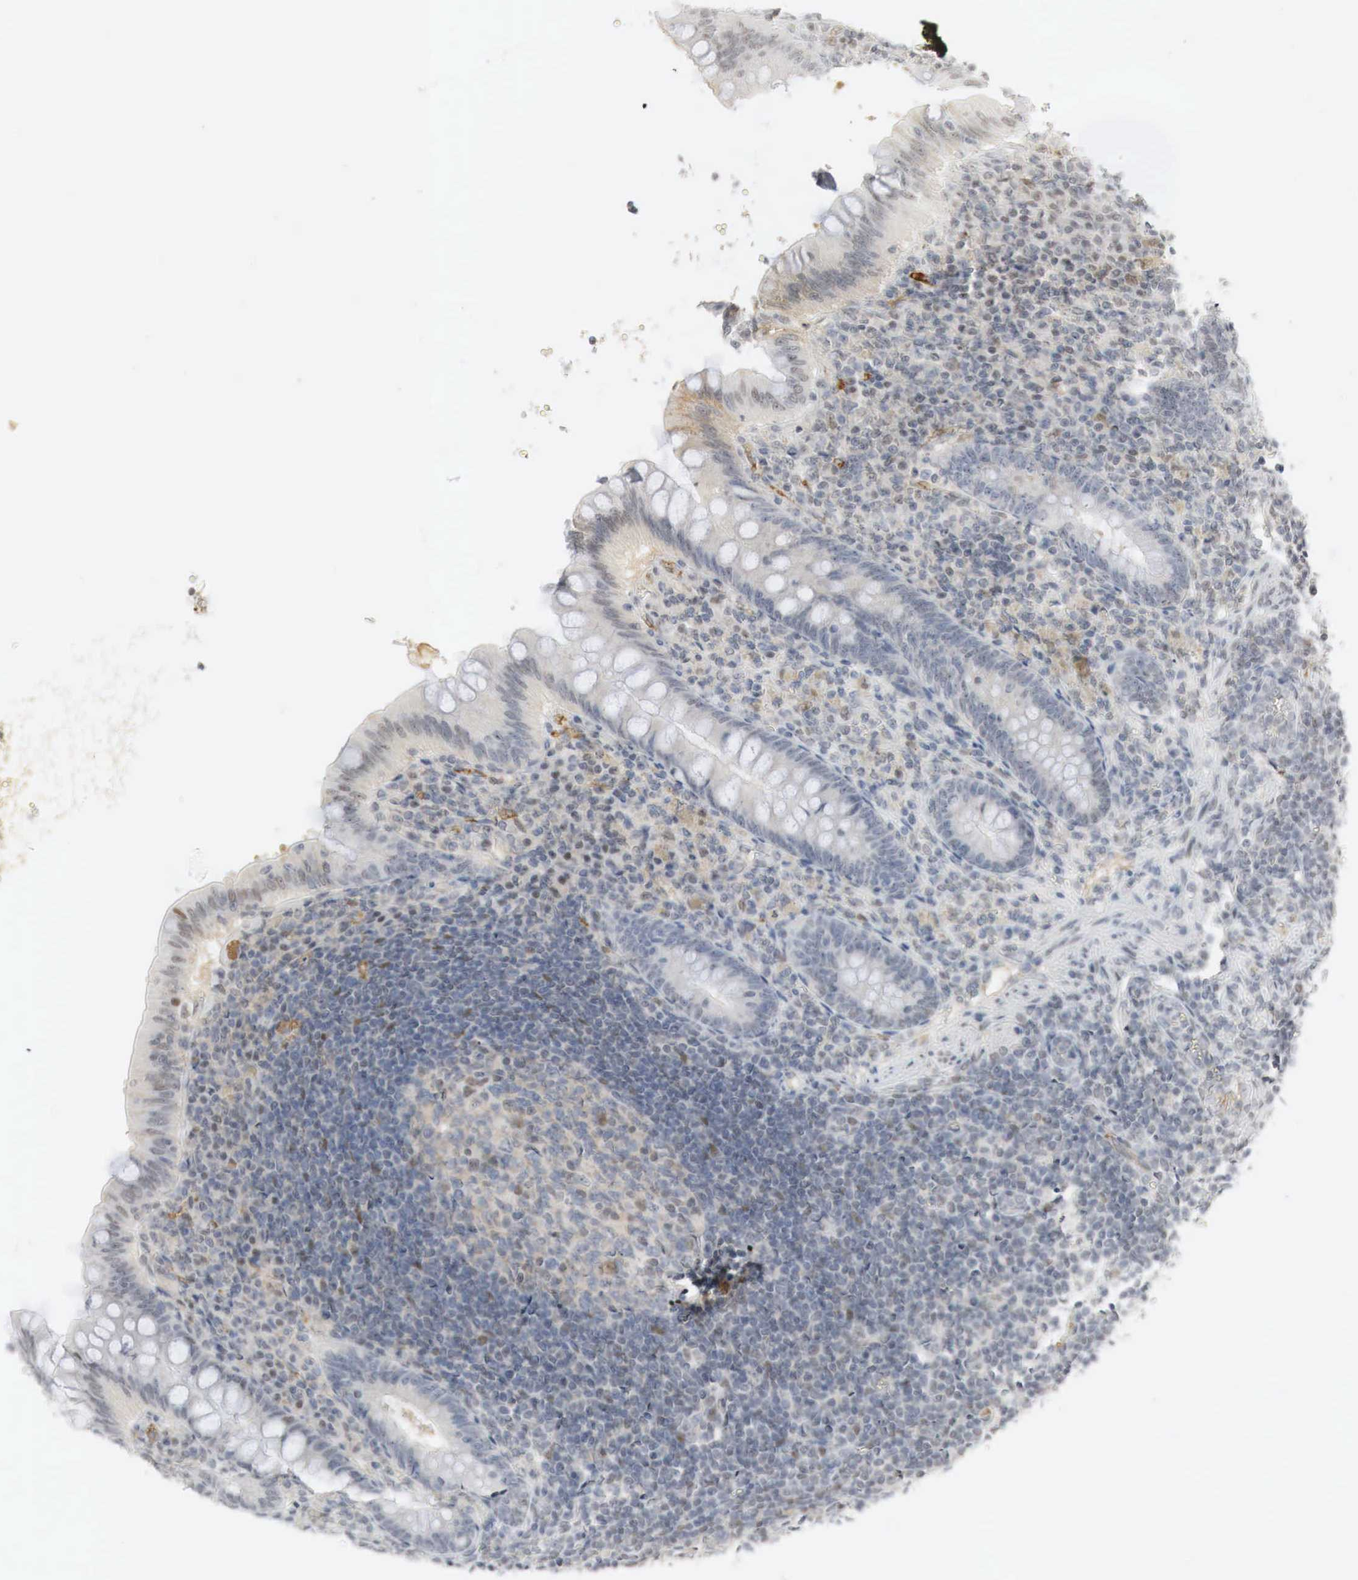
{"staining": {"intensity": "weak", "quantity": "<25%", "location": "cytoplasmic/membranous,nuclear"}, "tissue": "appendix", "cell_type": "Glandular cells", "image_type": "normal", "snomed": [{"axis": "morphology", "description": "Normal tissue, NOS"}, {"axis": "topography", "description": "Appendix"}], "caption": "The immunohistochemistry (IHC) photomicrograph has no significant positivity in glandular cells of appendix.", "gene": "MYC", "patient": {"sex": "female", "age": 34}}